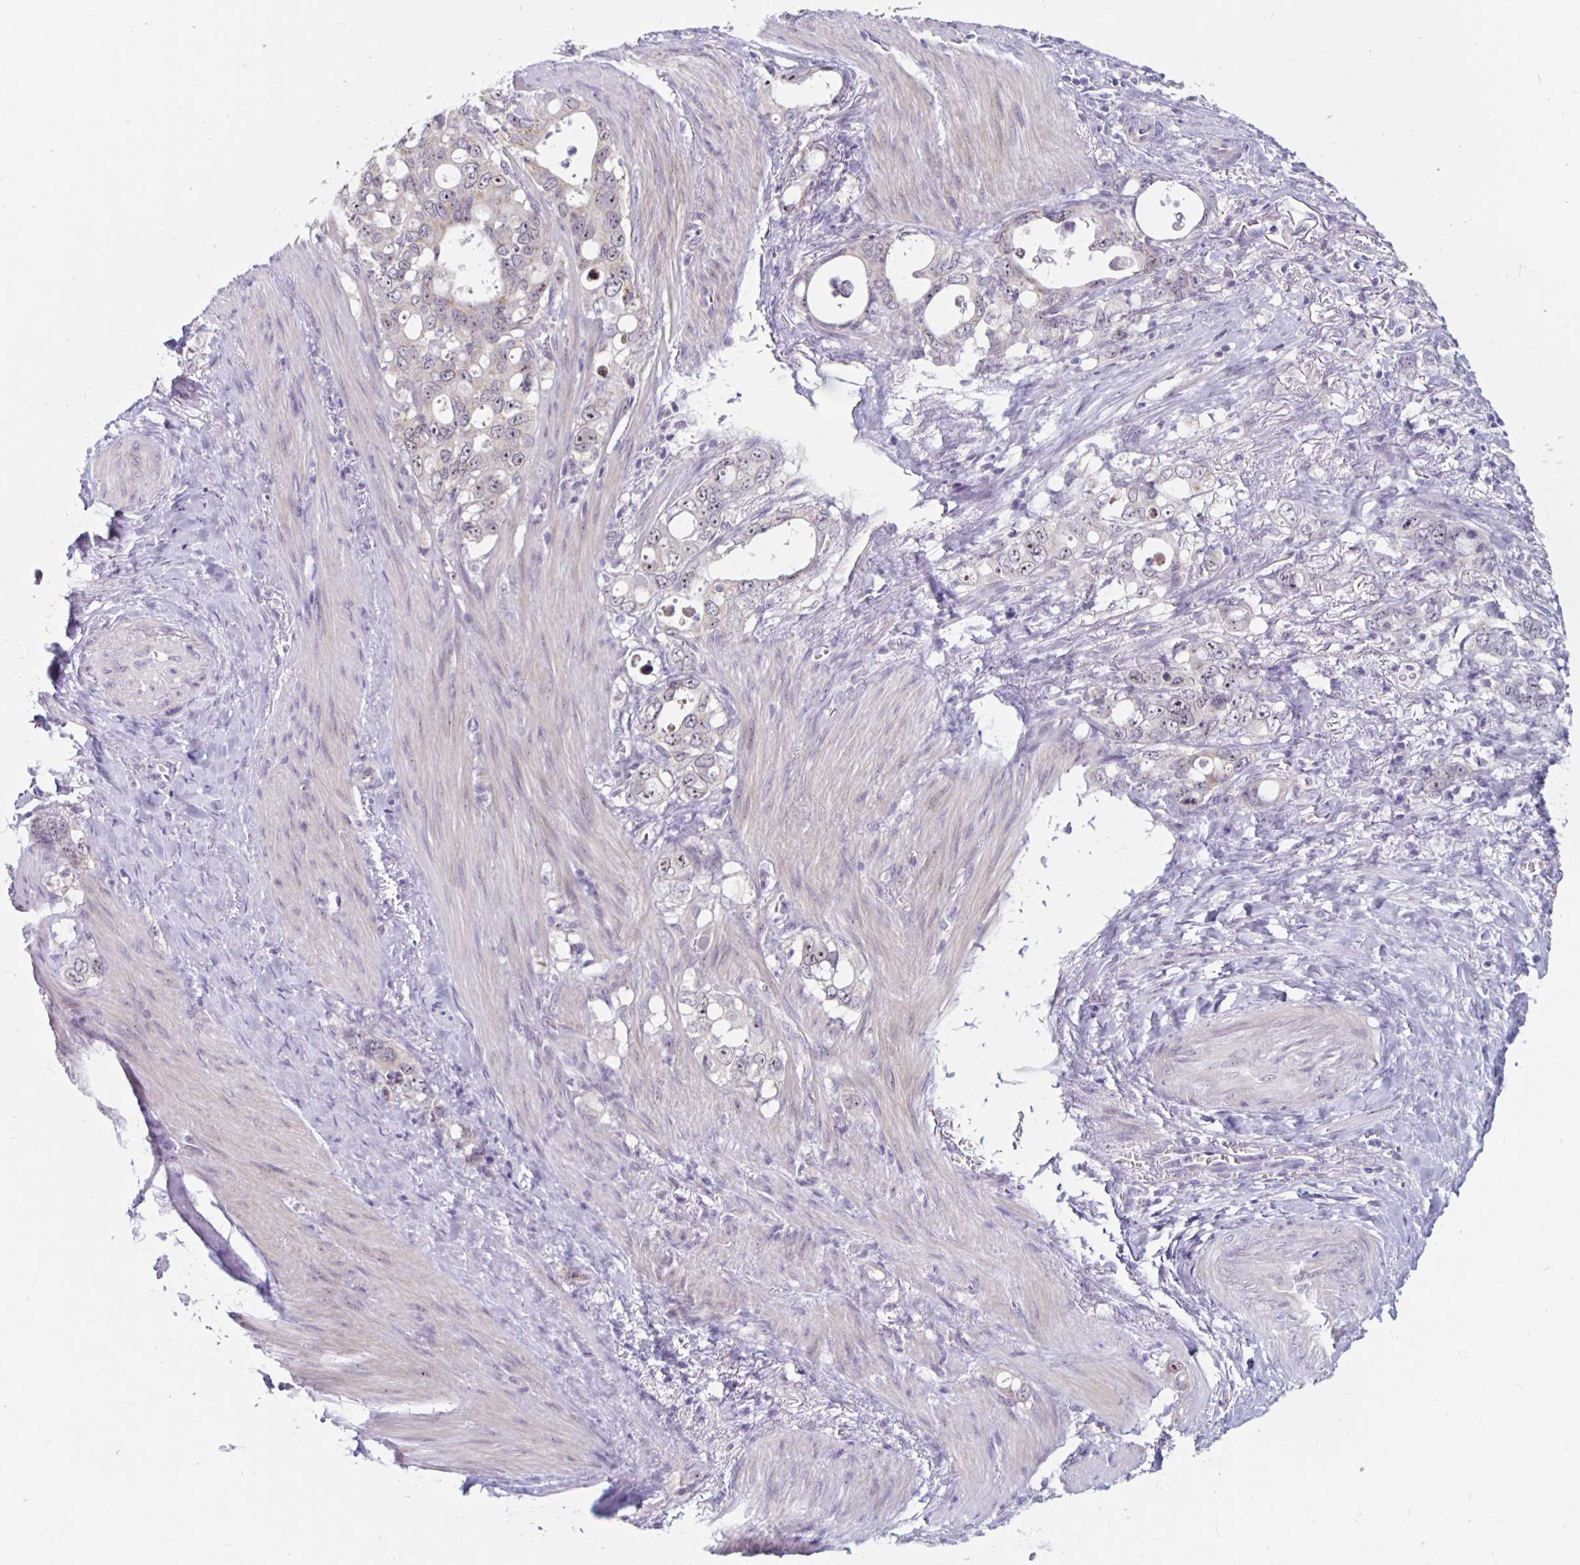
{"staining": {"intensity": "weak", "quantity": ">75%", "location": "nuclear"}, "tissue": "stomach cancer", "cell_type": "Tumor cells", "image_type": "cancer", "snomed": [{"axis": "morphology", "description": "Adenocarcinoma, NOS"}, {"axis": "topography", "description": "Stomach, upper"}], "caption": "A brown stain labels weak nuclear staining of a protein in human stomach cancer tumor cells.", "gene": "NUP85", "patient": {"sex": "male", "age": 74}}